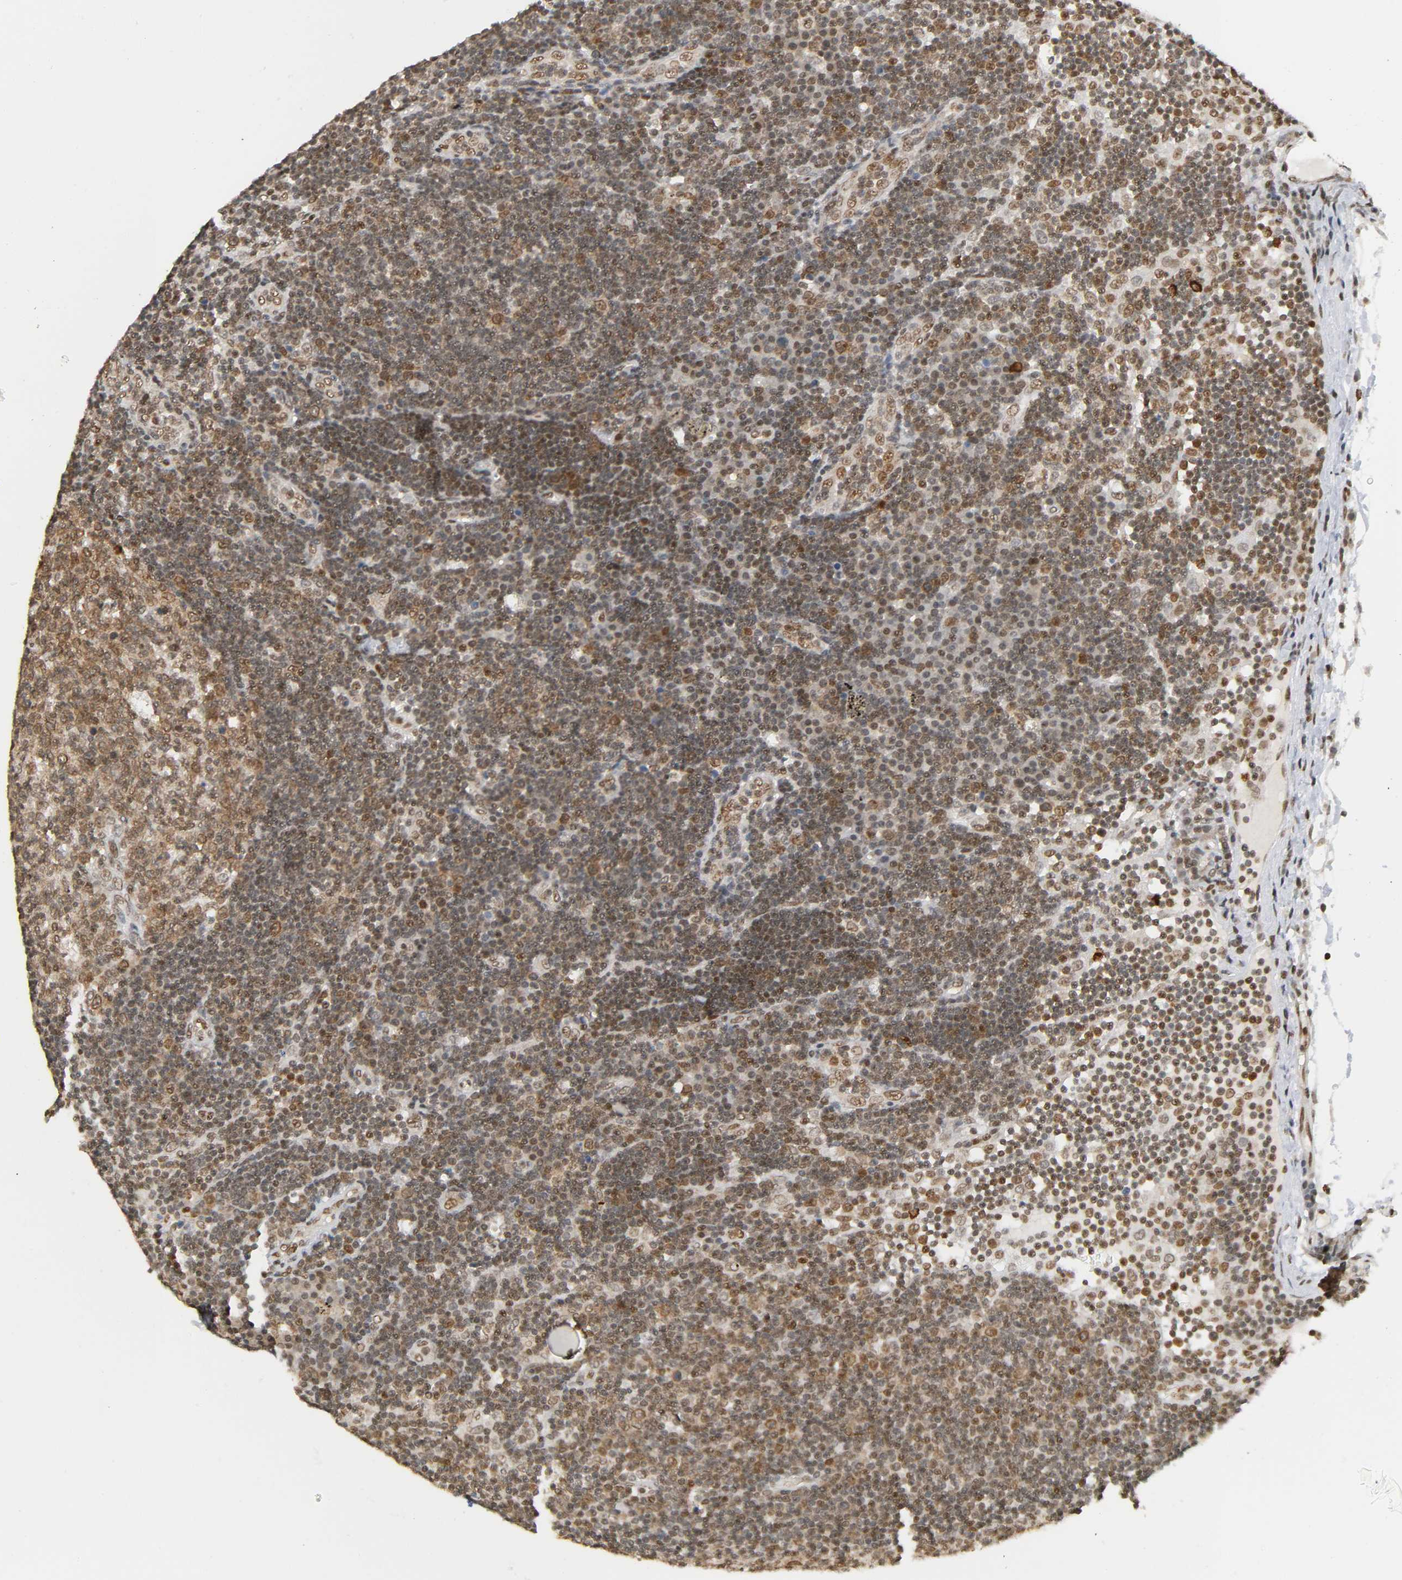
{"staining": {"intensity": "moderate", "quantity": ">75%", "location": "nuclear"}, "tissue": "lymph node", "cell_type": "Germinal center cells", "image_type": "normal", "snomed": [{"axis": "morphology", "description": "Normal tissue, NOS"}, {"axis": "morphology", "description": "Squamous cell carcinoma, metastatic, NOS"}, {"axis": "topography", "description": "Lymph node"}], "caption": "Immunohistochemistry photomicrograph of normal lymph node stained for a protein (brown), which exhibits medium levels of moderate nuclear positivity in approximately >75% of germinal center cells.", "gene": "SUMO1", "patient": {"sex": "female", "age": 53}}